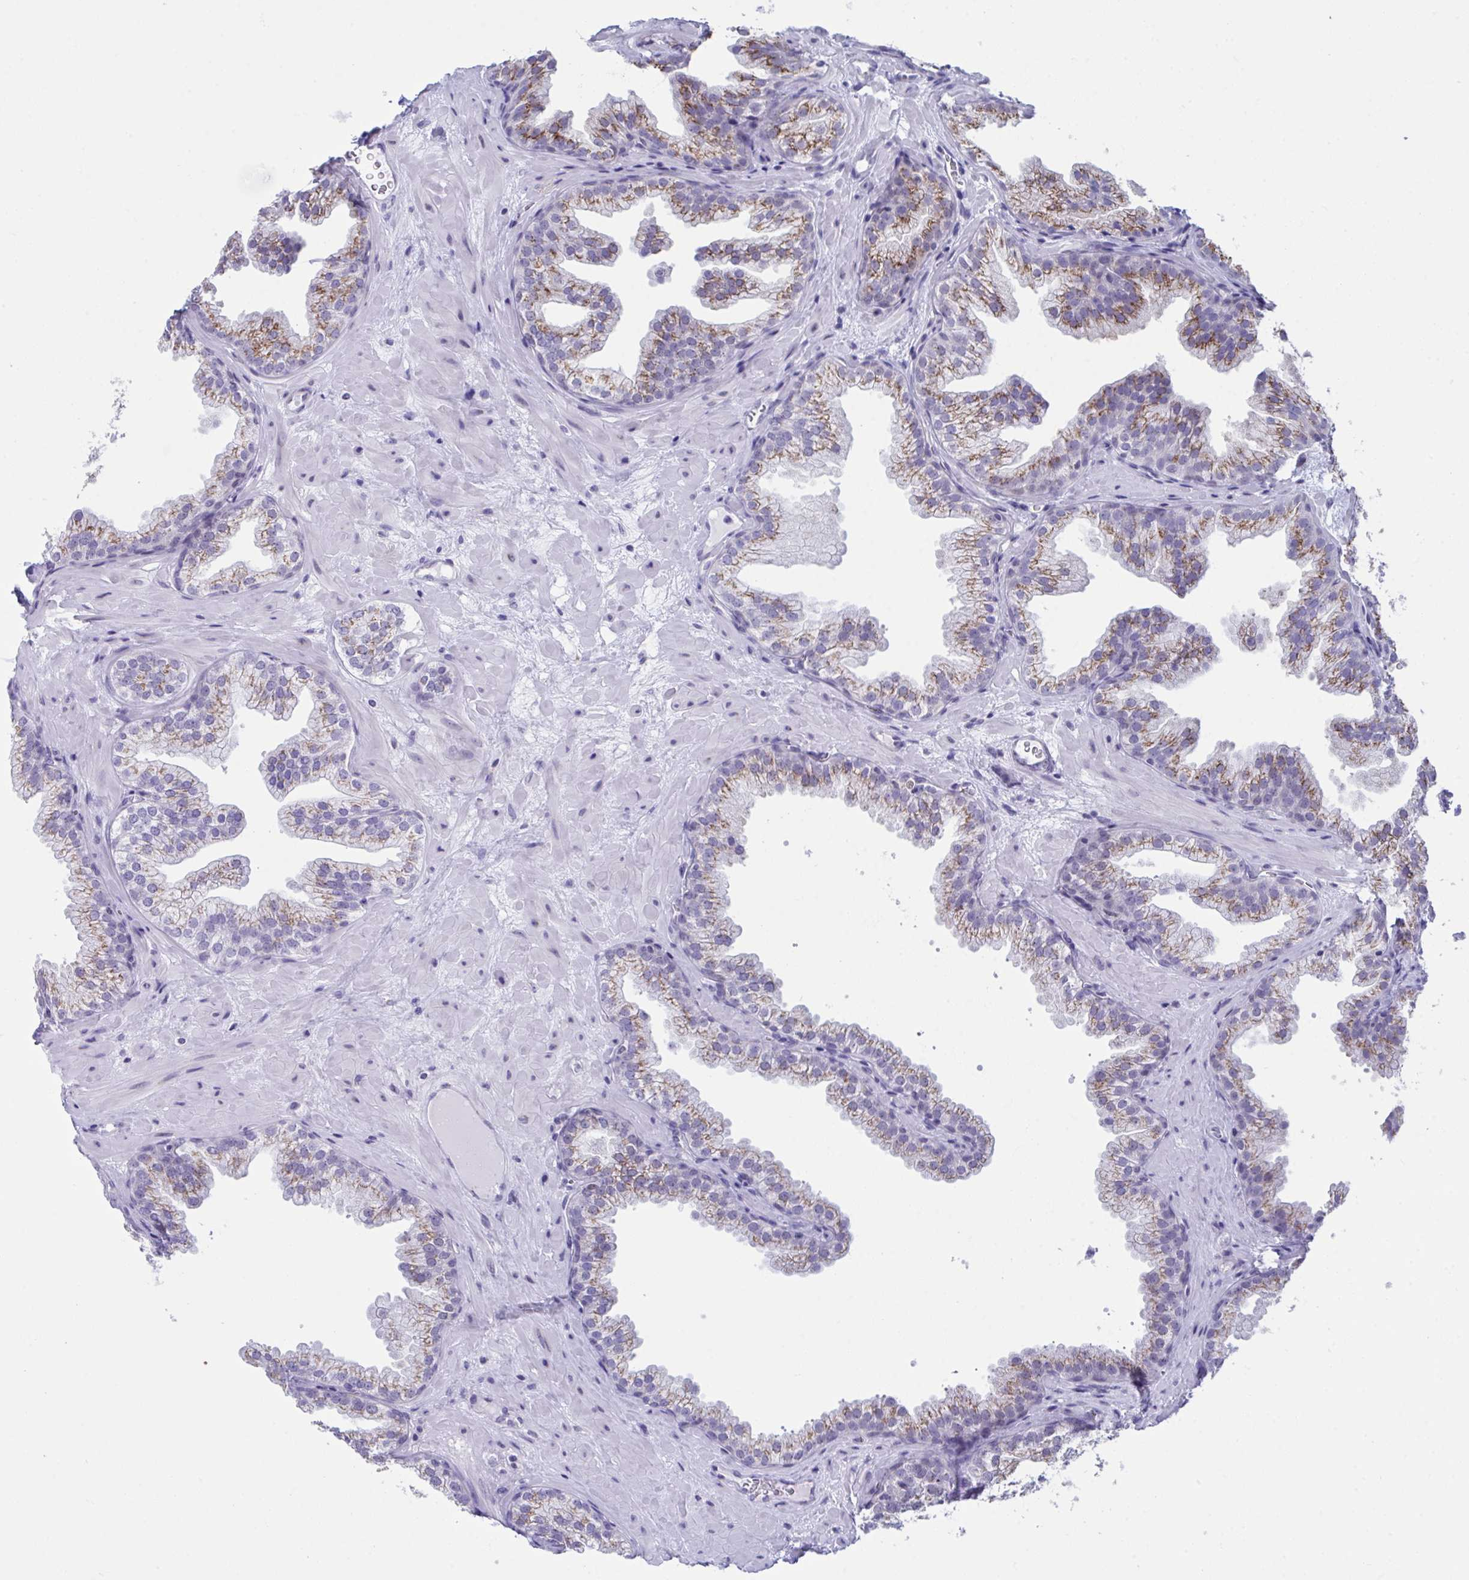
{"staining": {"intensity": "moderate", "quantity": "25%-75%", "location": "cytoplasmic/membranous"}, "tissue": "prostate", "cell_type": "Glandular cells", "image_type": "normal", "snomed": [{"axis": "morphology", "description": "Normal tissue, NOS"}, {"axis": "topography", "description": "Prostate"}], "caption": "Immunohistochemistry histopathology image of unremarkable prostate stained for a protein (brown), which demonstrates medium levels of moderate cytoplasmic/membranous expression in about 25%-75% of glandular cells.", "gene": "SCLY", "patient": {"sex": "male", "age": 37}}